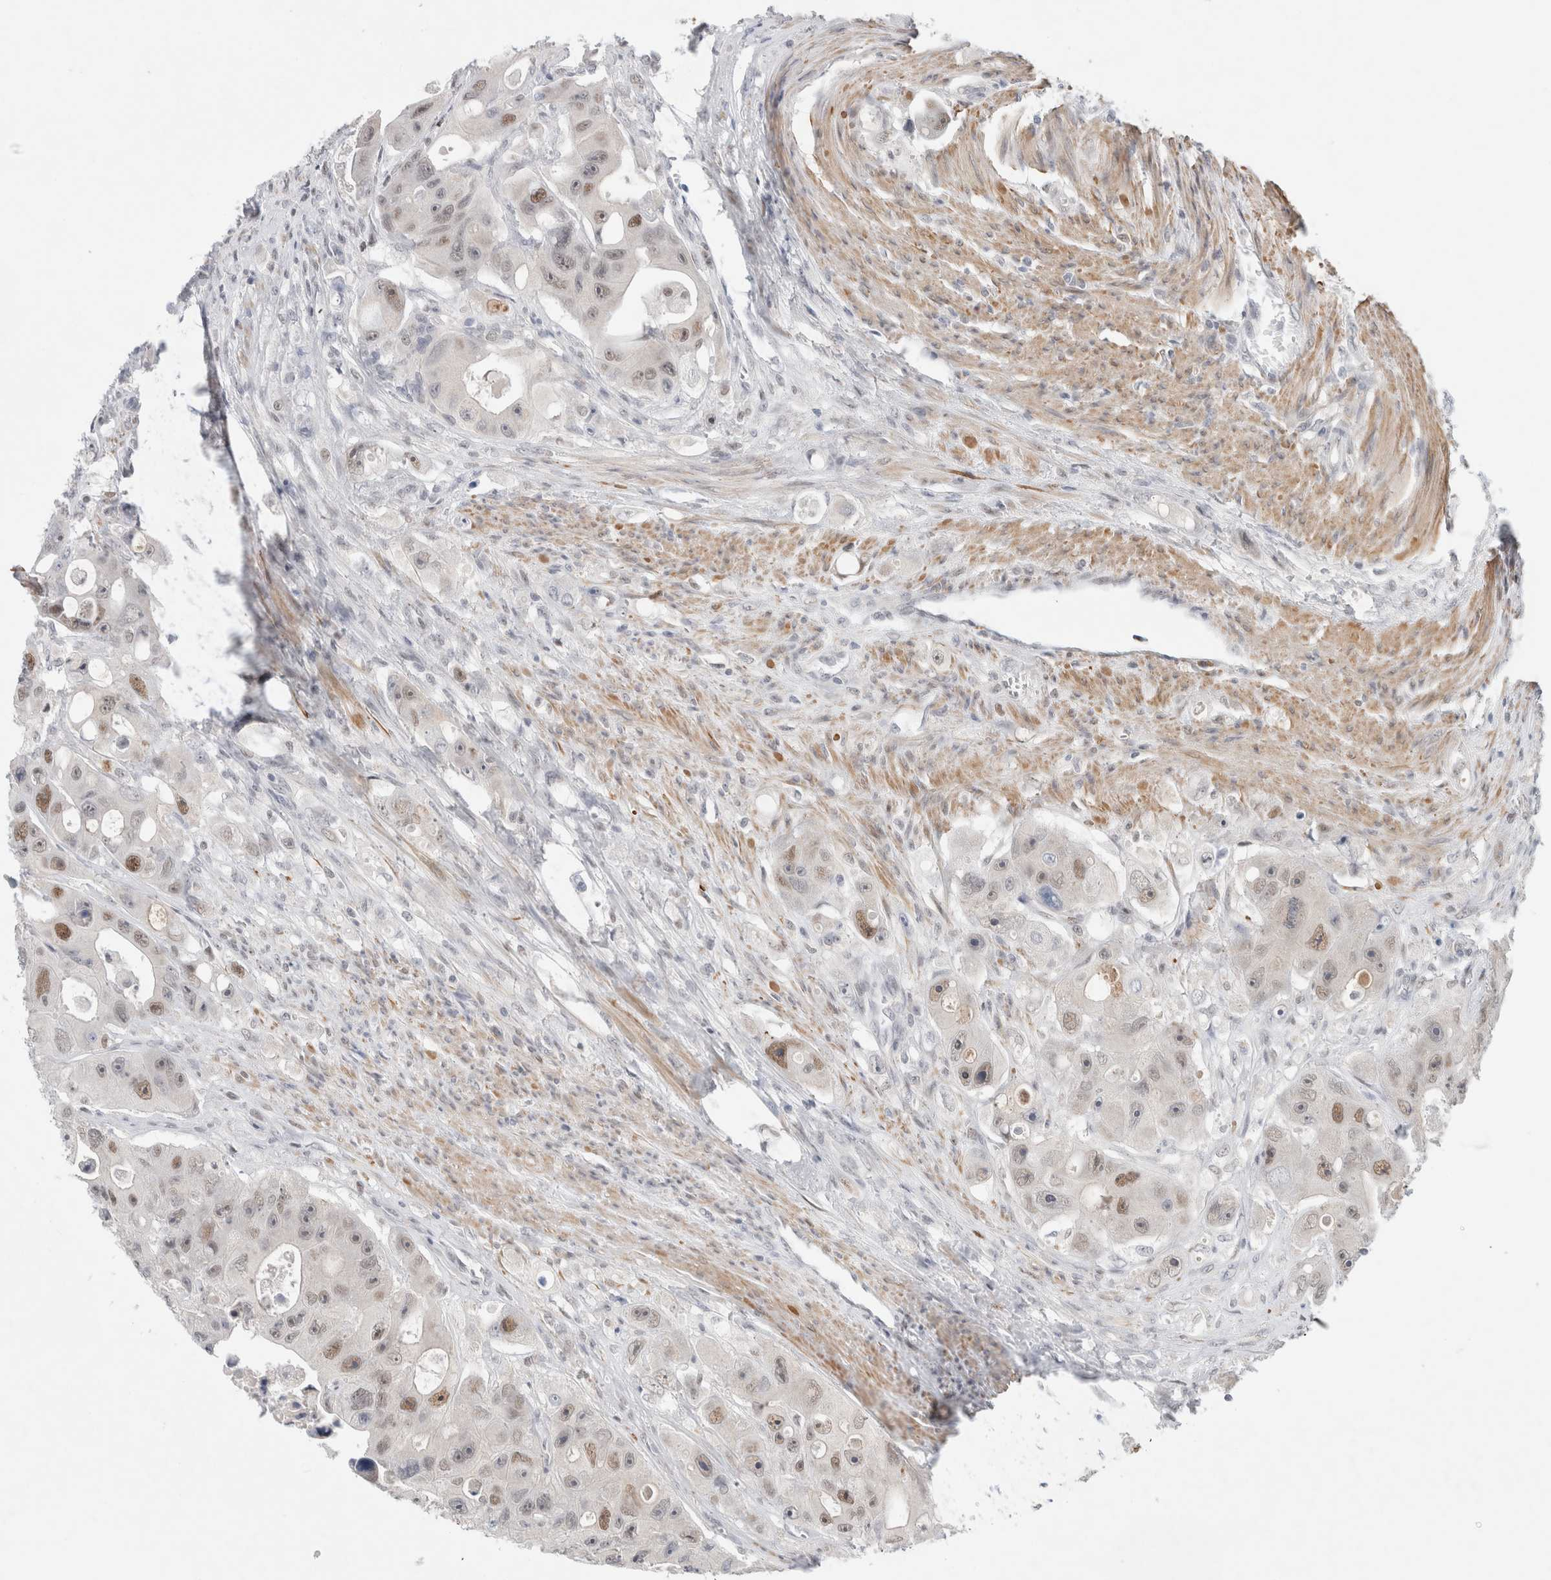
{"staining": {"intensity": "moderate", "quantity": "25%-75%", "location": "nuclear"}, "tissue": "colorectal cancer", "cell_type": "Tumor cells", "image_type": "cancer", "snomed": [{"axis": "morphology", "description": "Adenocarcinoma, NOS"}, {"axis": "topography", "description": "Colon"}], "caption": "Human colorectal adenocarcinoma stained for a protein (brown) exhibits moderate nuclear positive expression in about 25%-75% of tumor cells.", "gene": "KNL1", "patient": {"sex": "female", "age": 46}}